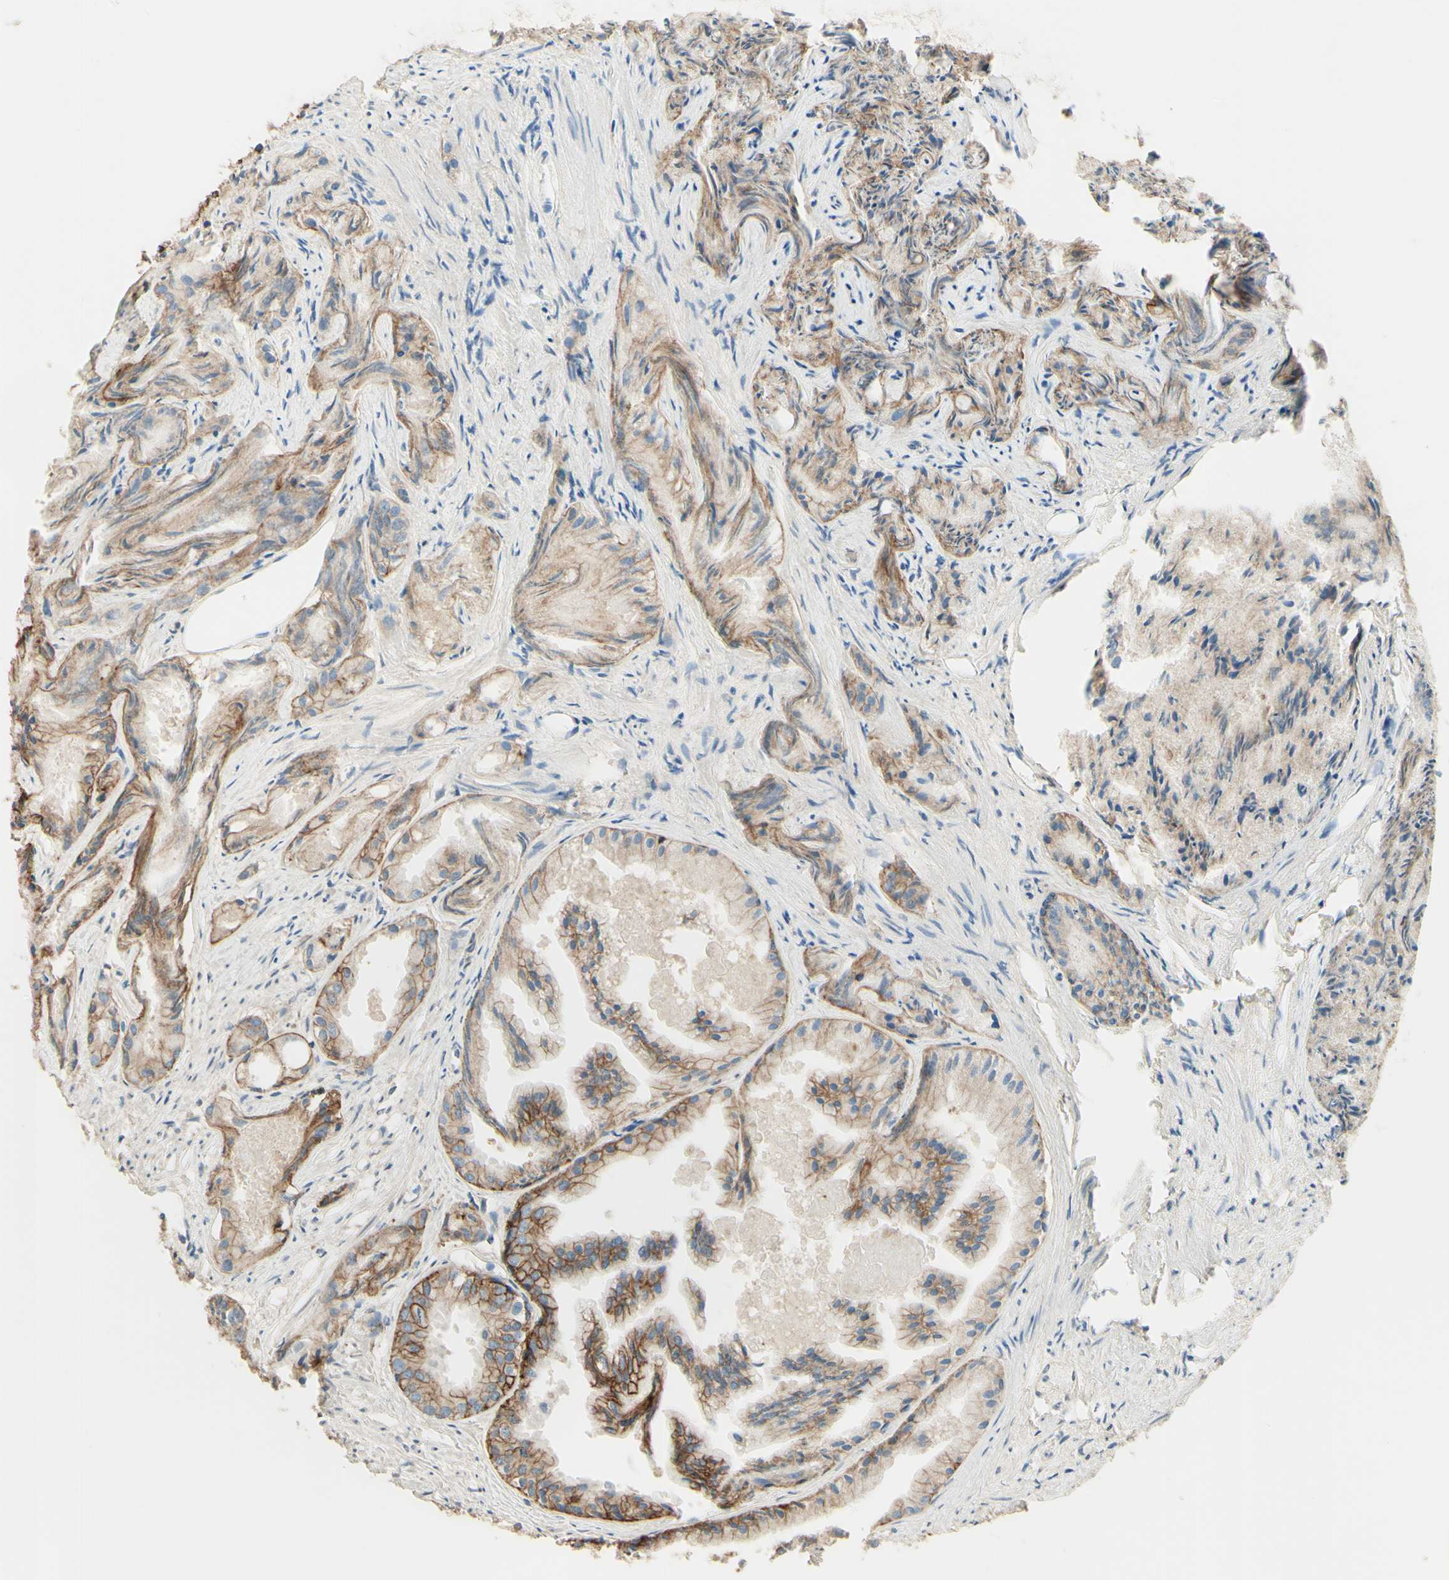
{"staining": {"intensity": "moderate", "quantity": ">75%", "location": "cytoplasmic/membranous"}, "tissue": "prostate cancer", "cell_type": "Tumor cells", "image_type": "cancer", "snomed": [{"axis": "morphology", "description": "Adenocarcinoma, Low grade"}, {"axis": "topography", "description": "Prostate"}], "caption": "High-magnification brightfield microscopy of prostate cancer stained with DAB (brown) and counterstained with hematoxylin (blue). tumor cells exhibit moderate cytoplasmic/membranous staining is present in approximately>75% of cells.", "gene": "RNF149", "patient": {"sex": "male", "age": 72}}